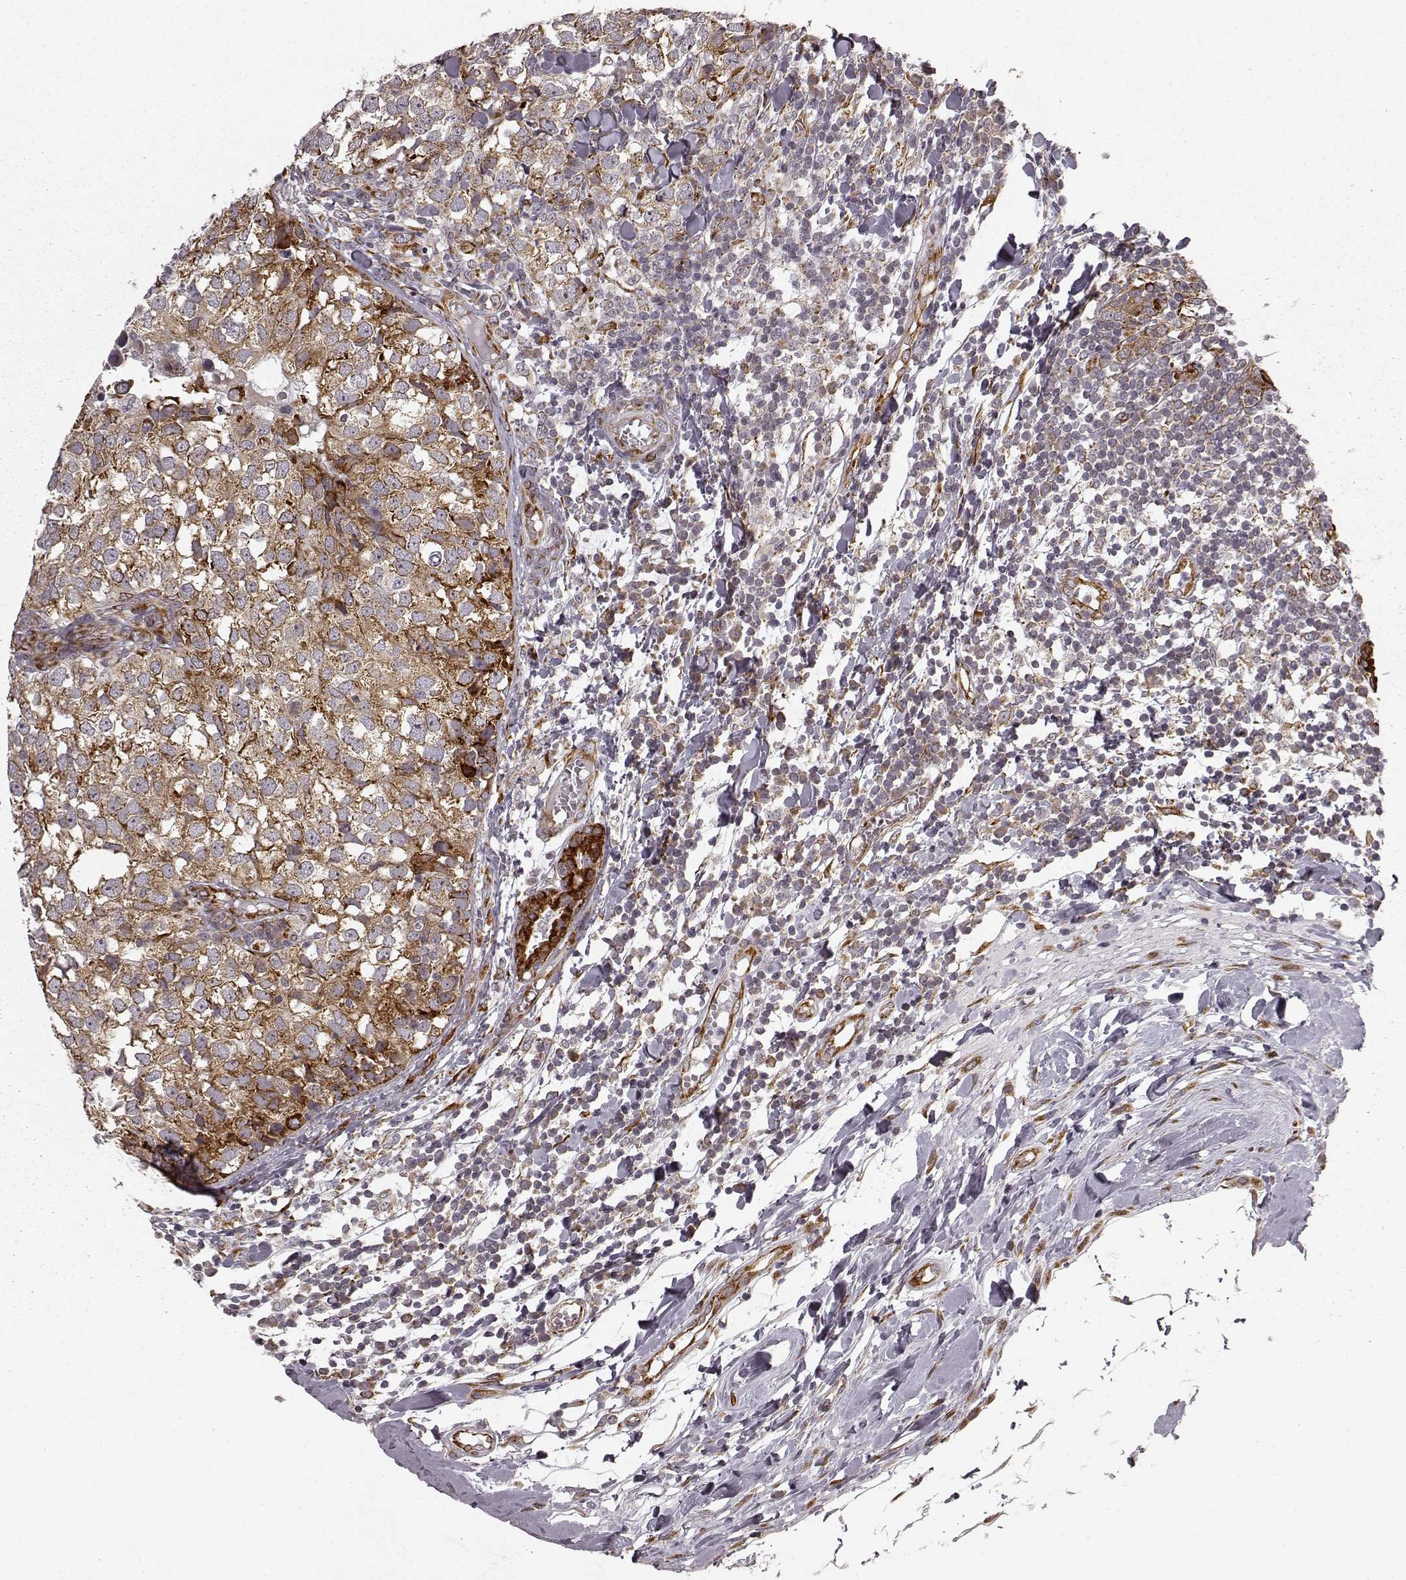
{"staining": {"intensity": "moderate", "quantity": ">75%", "location": "cytoplasmic/membranous"}, "tissue": "breast cancer", "cell_type": "Tumor cells", "image_type": "cancer", "snomed": [{"axis": "morphology", "description": "Duct carcinoma"}, {"axis": "topography", "description": "Breast"}], "caption": "An IHC image of neoplastic tissue is shown. Protein staining in brown shows moderate cytoplasmic/membranous positivity in breast invasive ductal carcinoma within tumor cells.", "gene": "TMEM14A", "patient": {"sex": "female", "age": 30}}